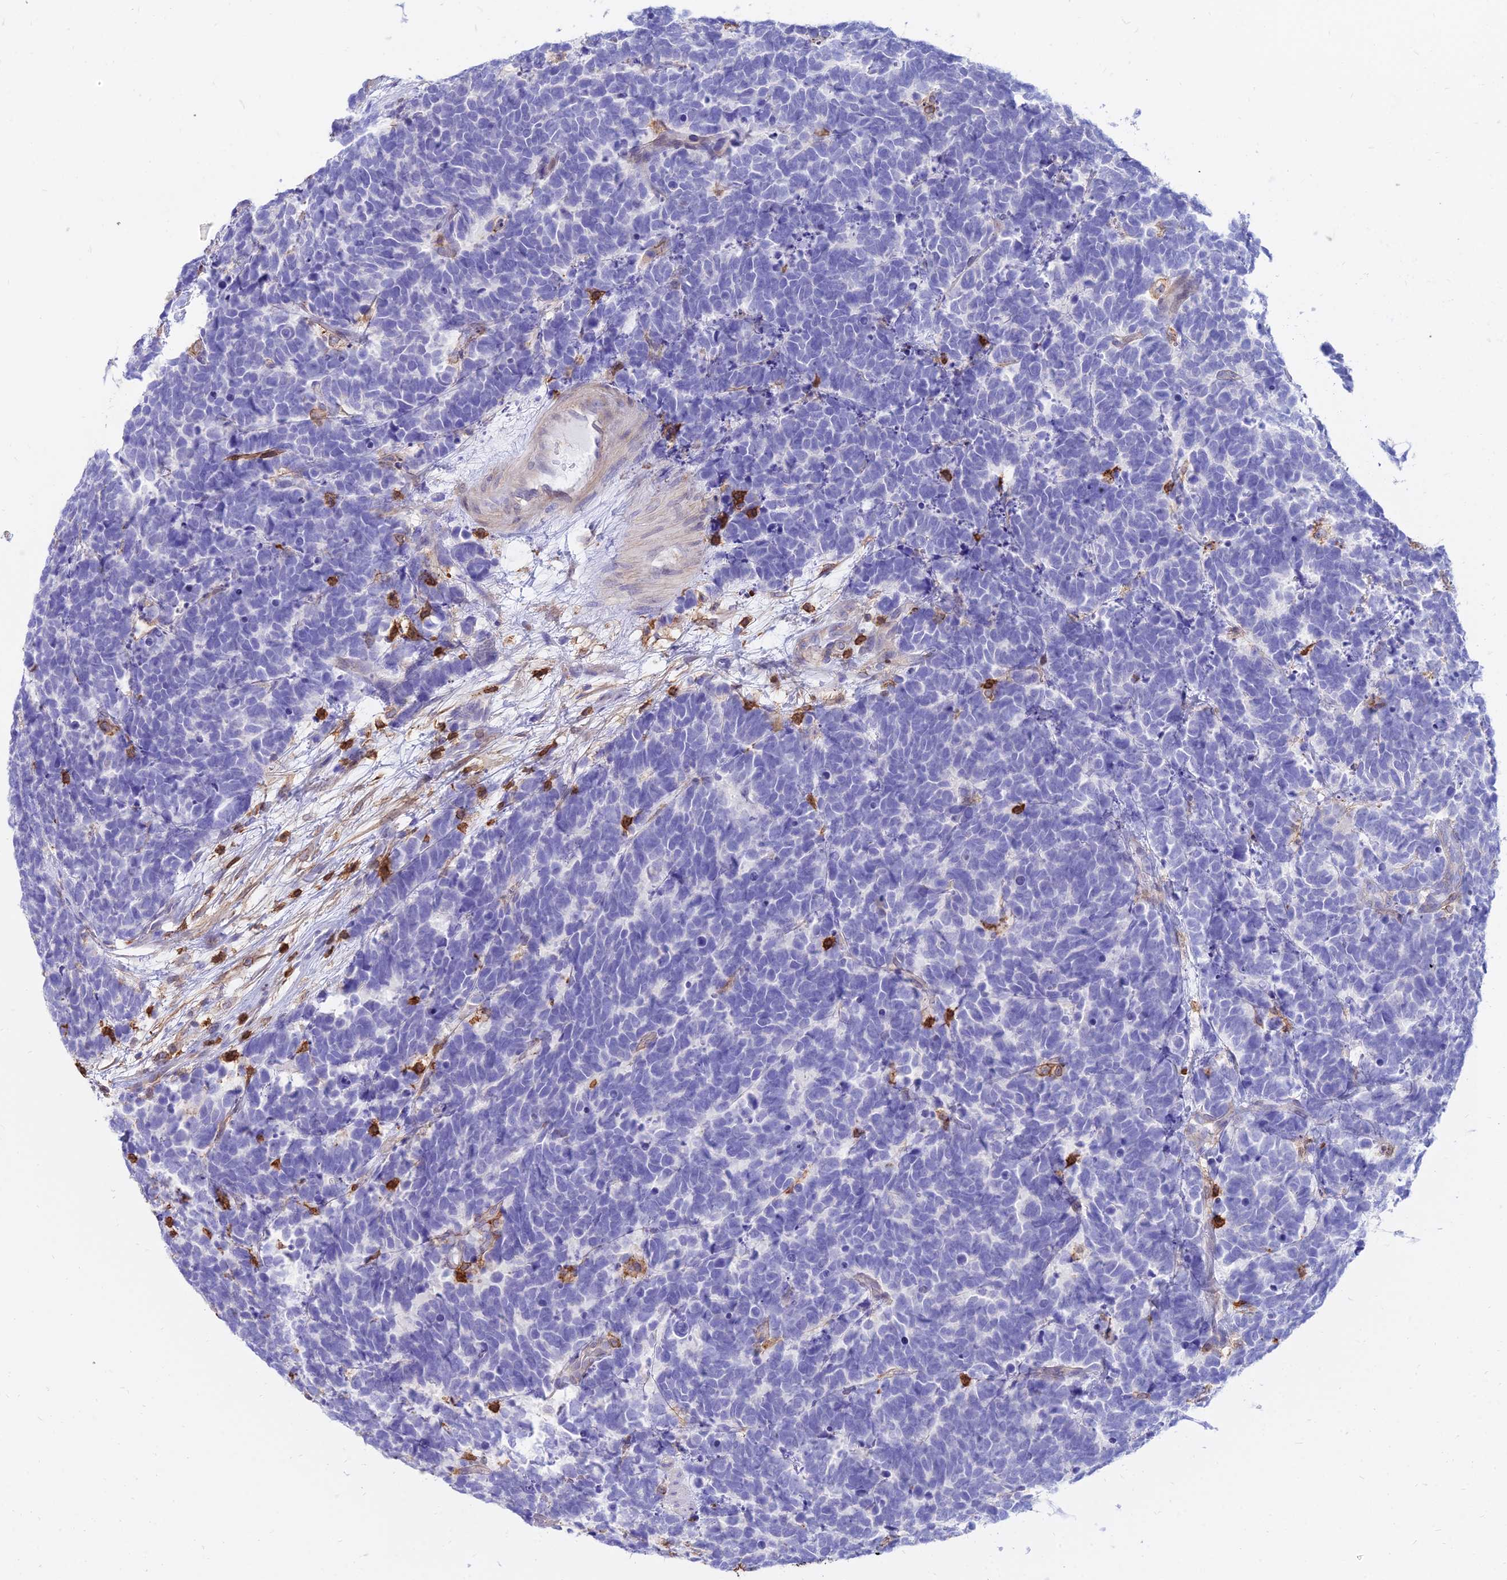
{"staining": {"intensity": "negative", "quantity": "none", "location": "none"}, "tissue": "carcinoid", "cell_type": "Tumor cells", "image_type": "cancer", "snomed": [{"axis": "morphology", "description": "Carcinoma, NOS"}, {"axis": "morphology", "description": "Carcinoid, malignant, NOS"}, {"axis": "topography", "description": "Urinary bladder"}], "caption": "The immunohistochemistry histopathology image has no significant staining in tumor cells of carcinoid (malignant) tissue.", "gene": "SREK1IP1", "patient": {"sex": "male", "age": 57}}